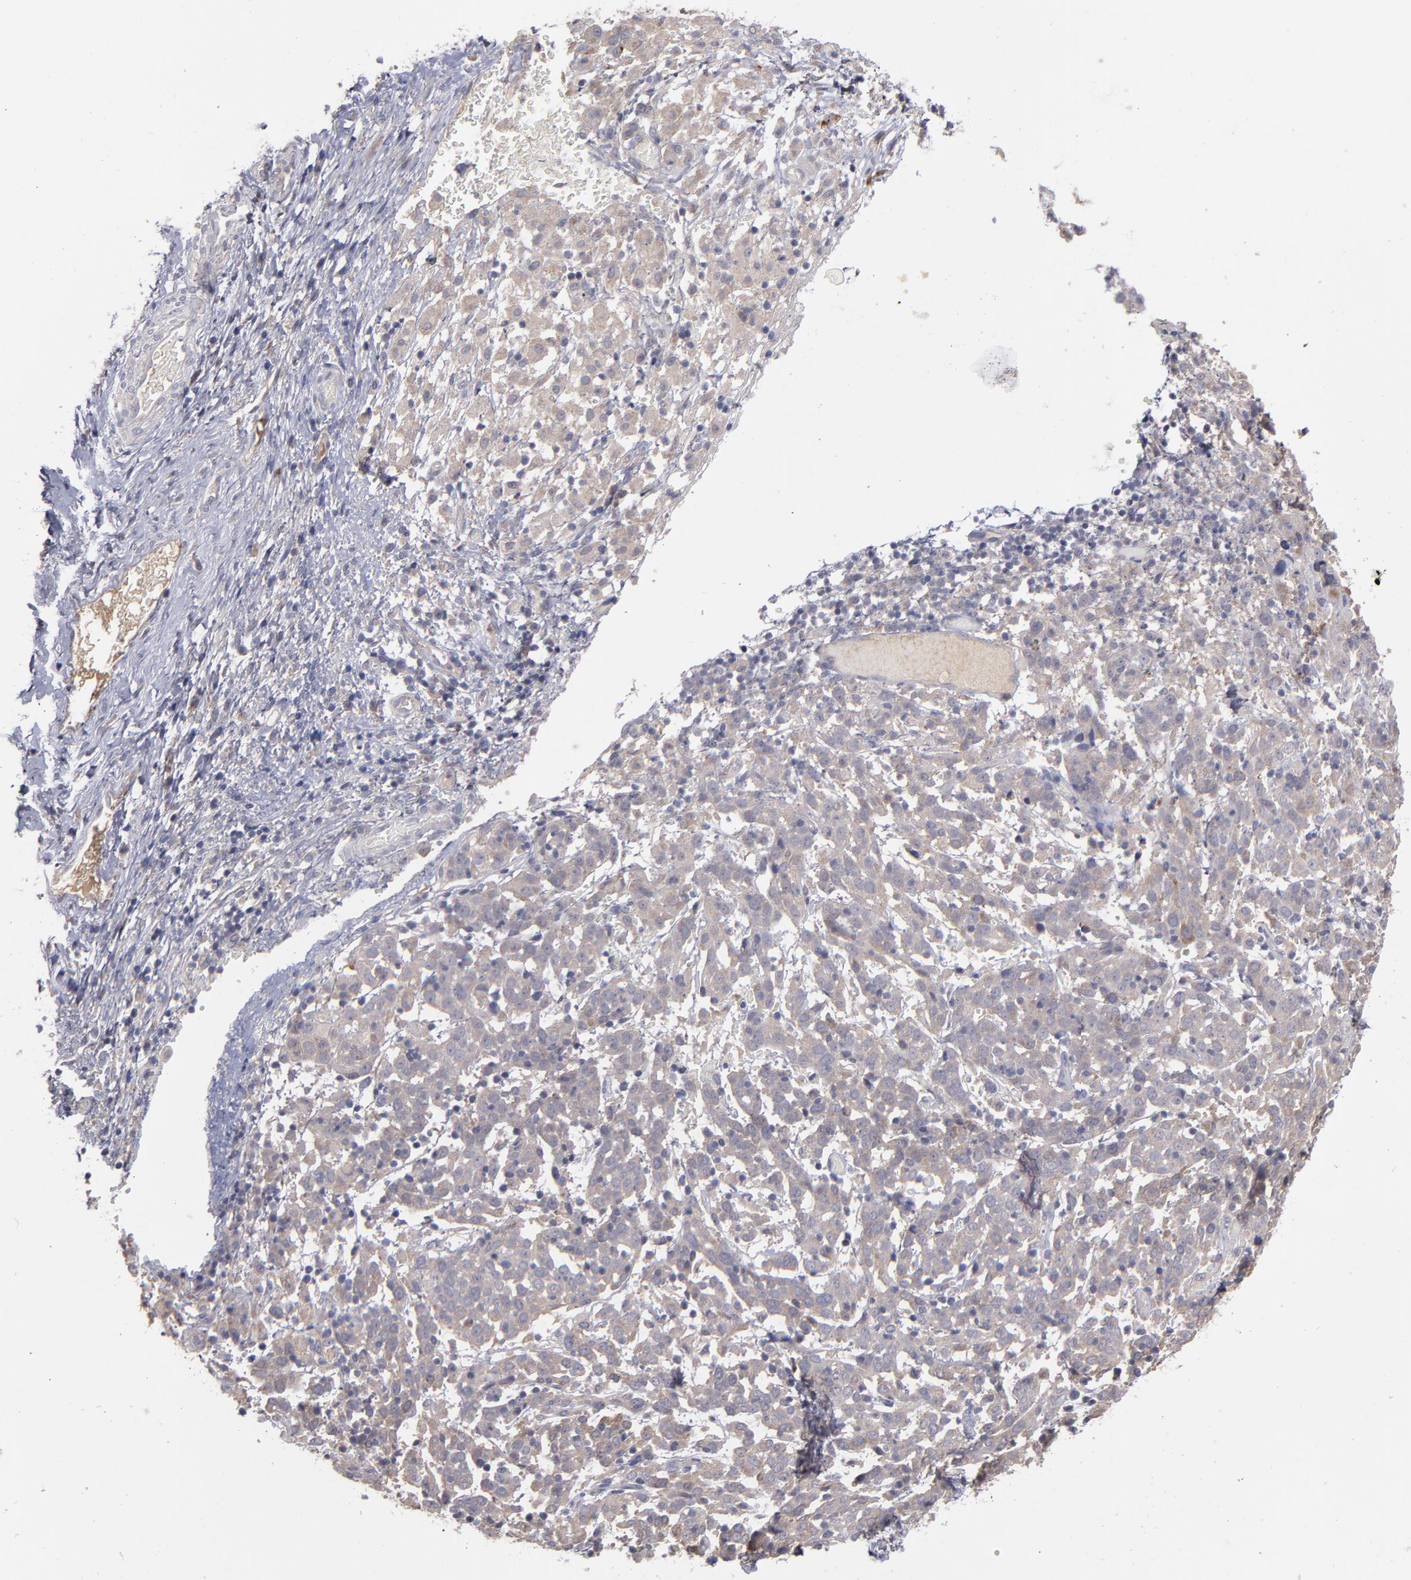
{"staining": {"intensity": "weak", "quantity": "25%-75%", "location": "cytoplasmic/membranous"}, "tissue": "cervical cancer", "cell_type": "Tumor cells", "image_type": "cancer", "snomed": [{"axis": "morphology", "description": "Normal tissue, NOS"}, {"axis": "morphology", "description": "Squamous cell carcinoma, NOS"}, {"axis": "topography", "description": "Cervix"}], "caption": "Protein staining of cervical cancer tissue exhibits weak cytoplasmic/membranous positivity in approximately 25%-75% of tumor cells. Immunohistochemistry (ihc) stains the protein in brown and the nuclei are stained blue.", "gene": "MMP11", "patient": {"sex": "female", "age": 67}}